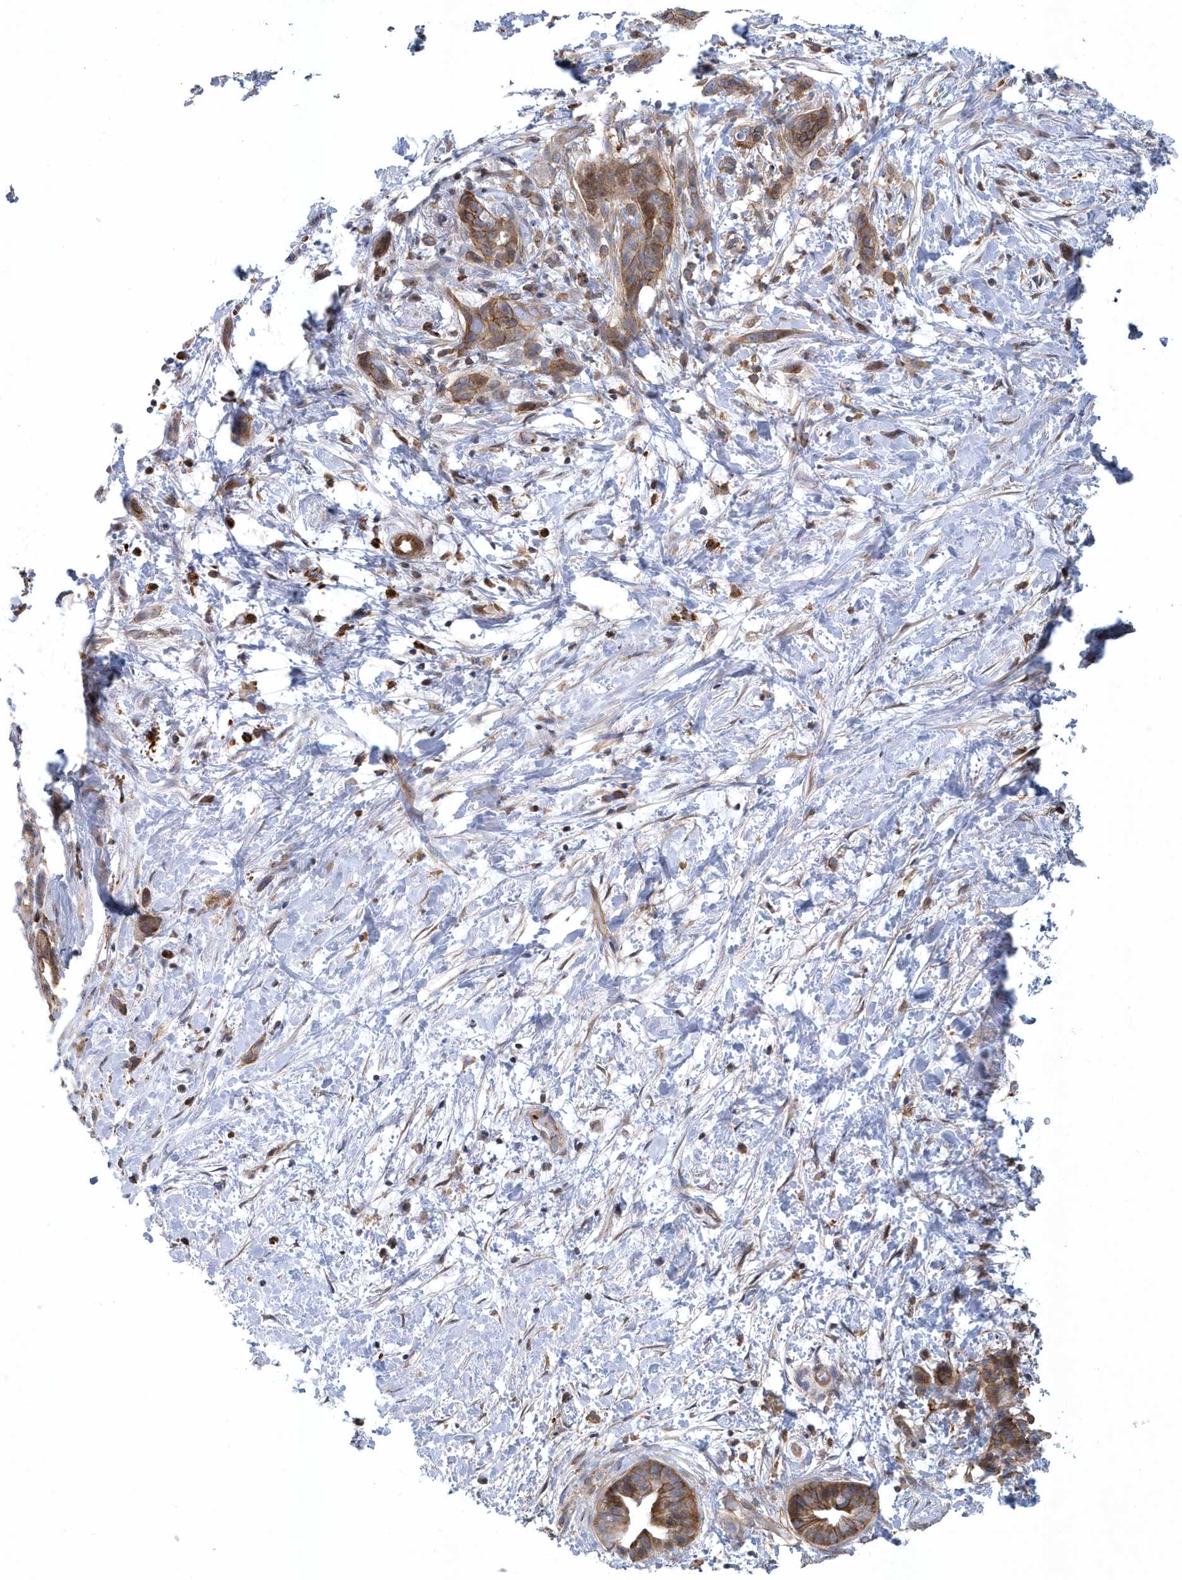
{"staining": {"intensity": "moderate", "quantity": ">75%", "location": "cytoplasmic/membranous"}, "tissue": "pancreatic cancer", "cell_type": "Tumor cells", "image_type": "cancer", "snomed": [{"axis": "morphology", "description": "Normal tissue, NOS"}, {"axis": "morphology", "description": "Adenocarcinoma, NOS"}, {"axis": "topography", "description": "Pancreas"}, {"axis": "topography", "description": "Peripheral nerve tissue"}], "caption": "This micrograph exhibits immunohistochemistry (IHC) staining of adenocarcinoma (pancreatic), with medium moderate cytoplasmic/membranous staining in approximately >75% of tumor cells.", "gene": "ARAP2", "patient": {"sex": "female", "age": 63}}